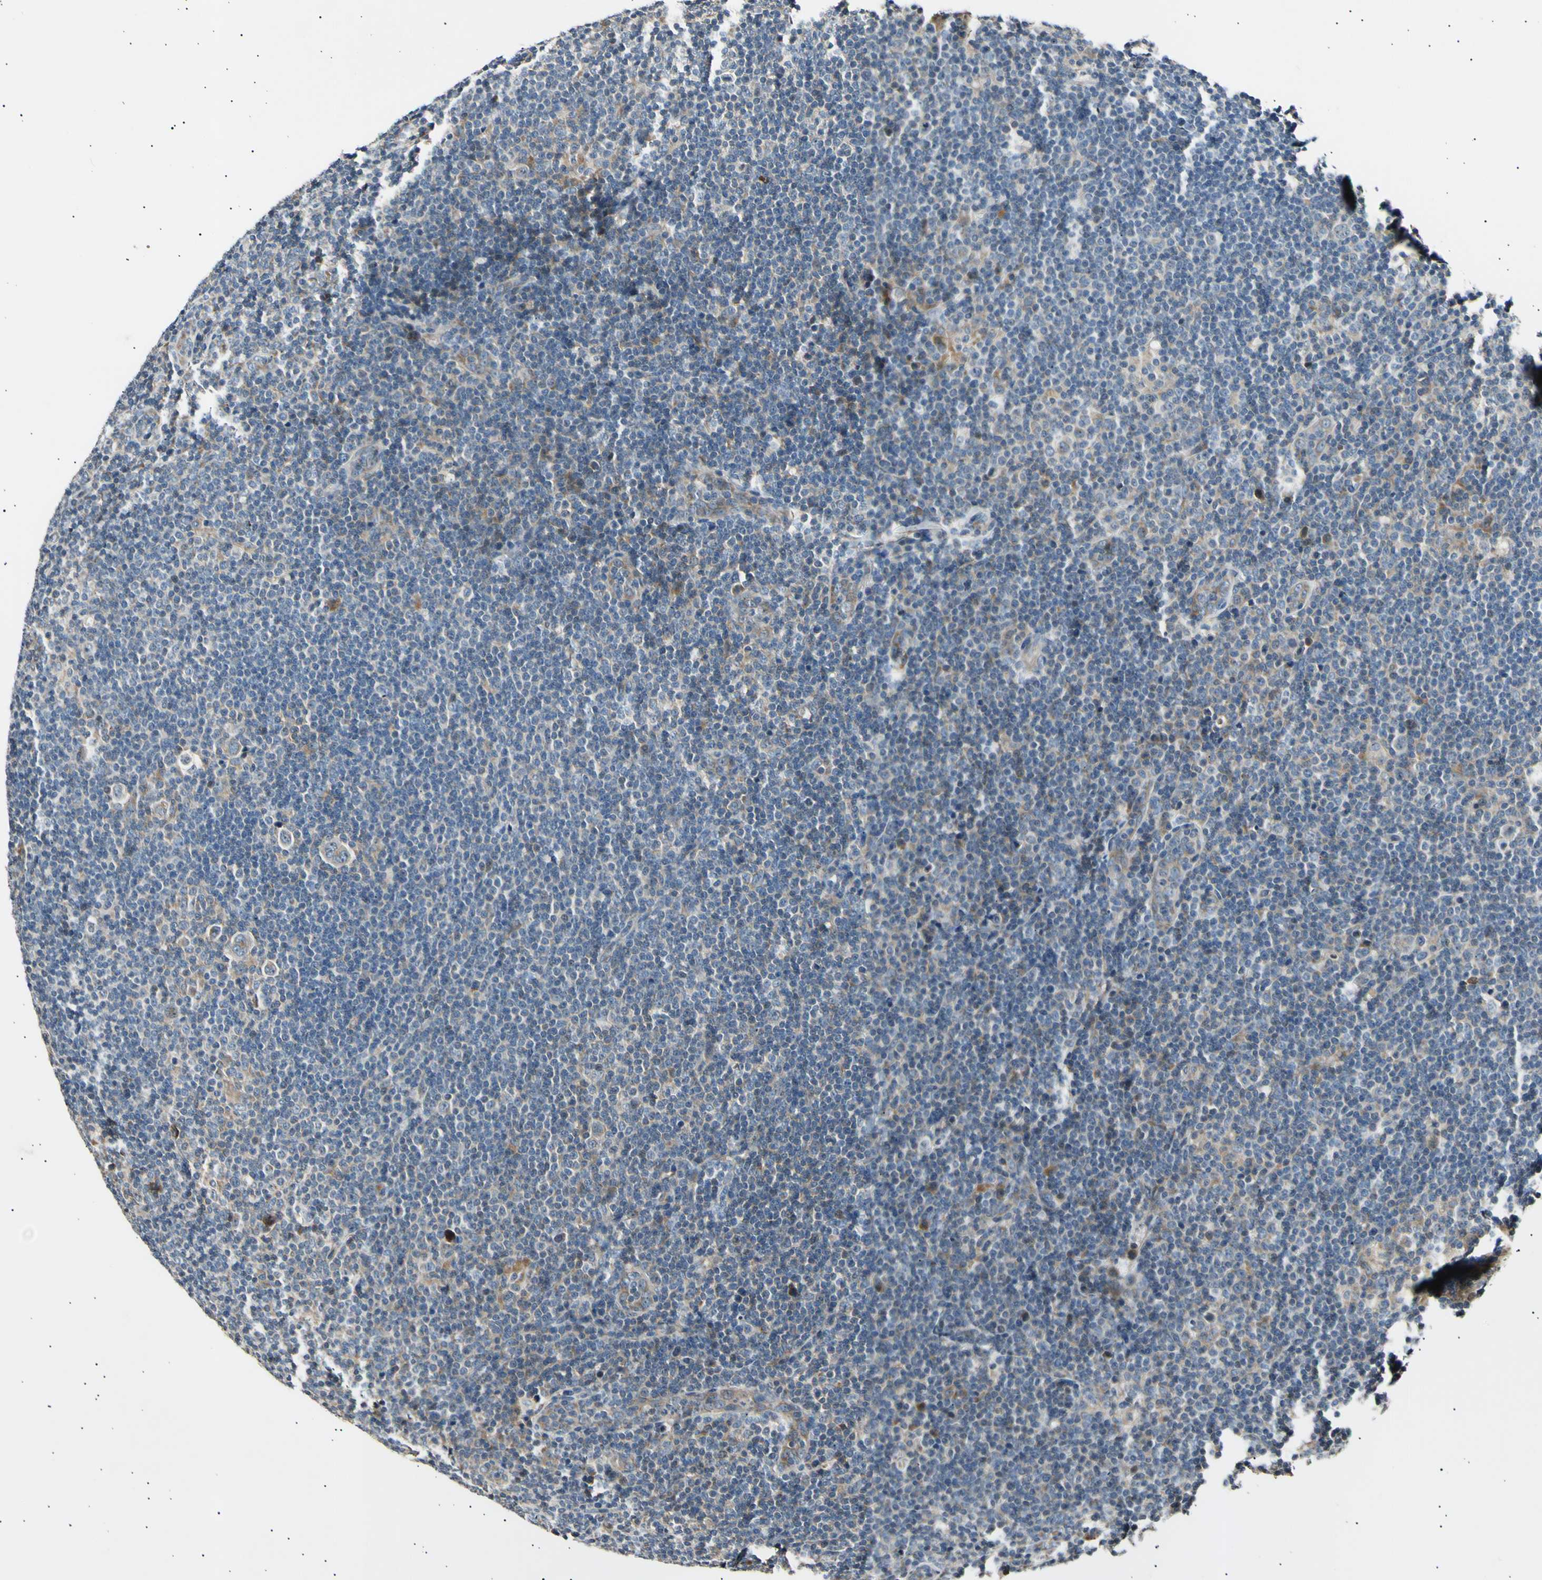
{"staining": {"intensity": "weak", "quantity": ">75%", "location": "cytoplasmic/membranous"}, "tissue": "lymphoma", "cell_type": "Tumor cells", "image_type": "cancer", "snomed": [{"axis": "morphology", "description": "Hodgkin's disease, NOS"}, {"axis": "topography", "description": "Lymph node"}], "caption": "Approximately >75% of tumor cells in human Hodgkin's disease exhibit weak cytoplasmic/membranous protein expression as visualized by brown immunohistochemical staining.", "gene": "ITGA6", "patient": {"sex": "female", "age": 57}}